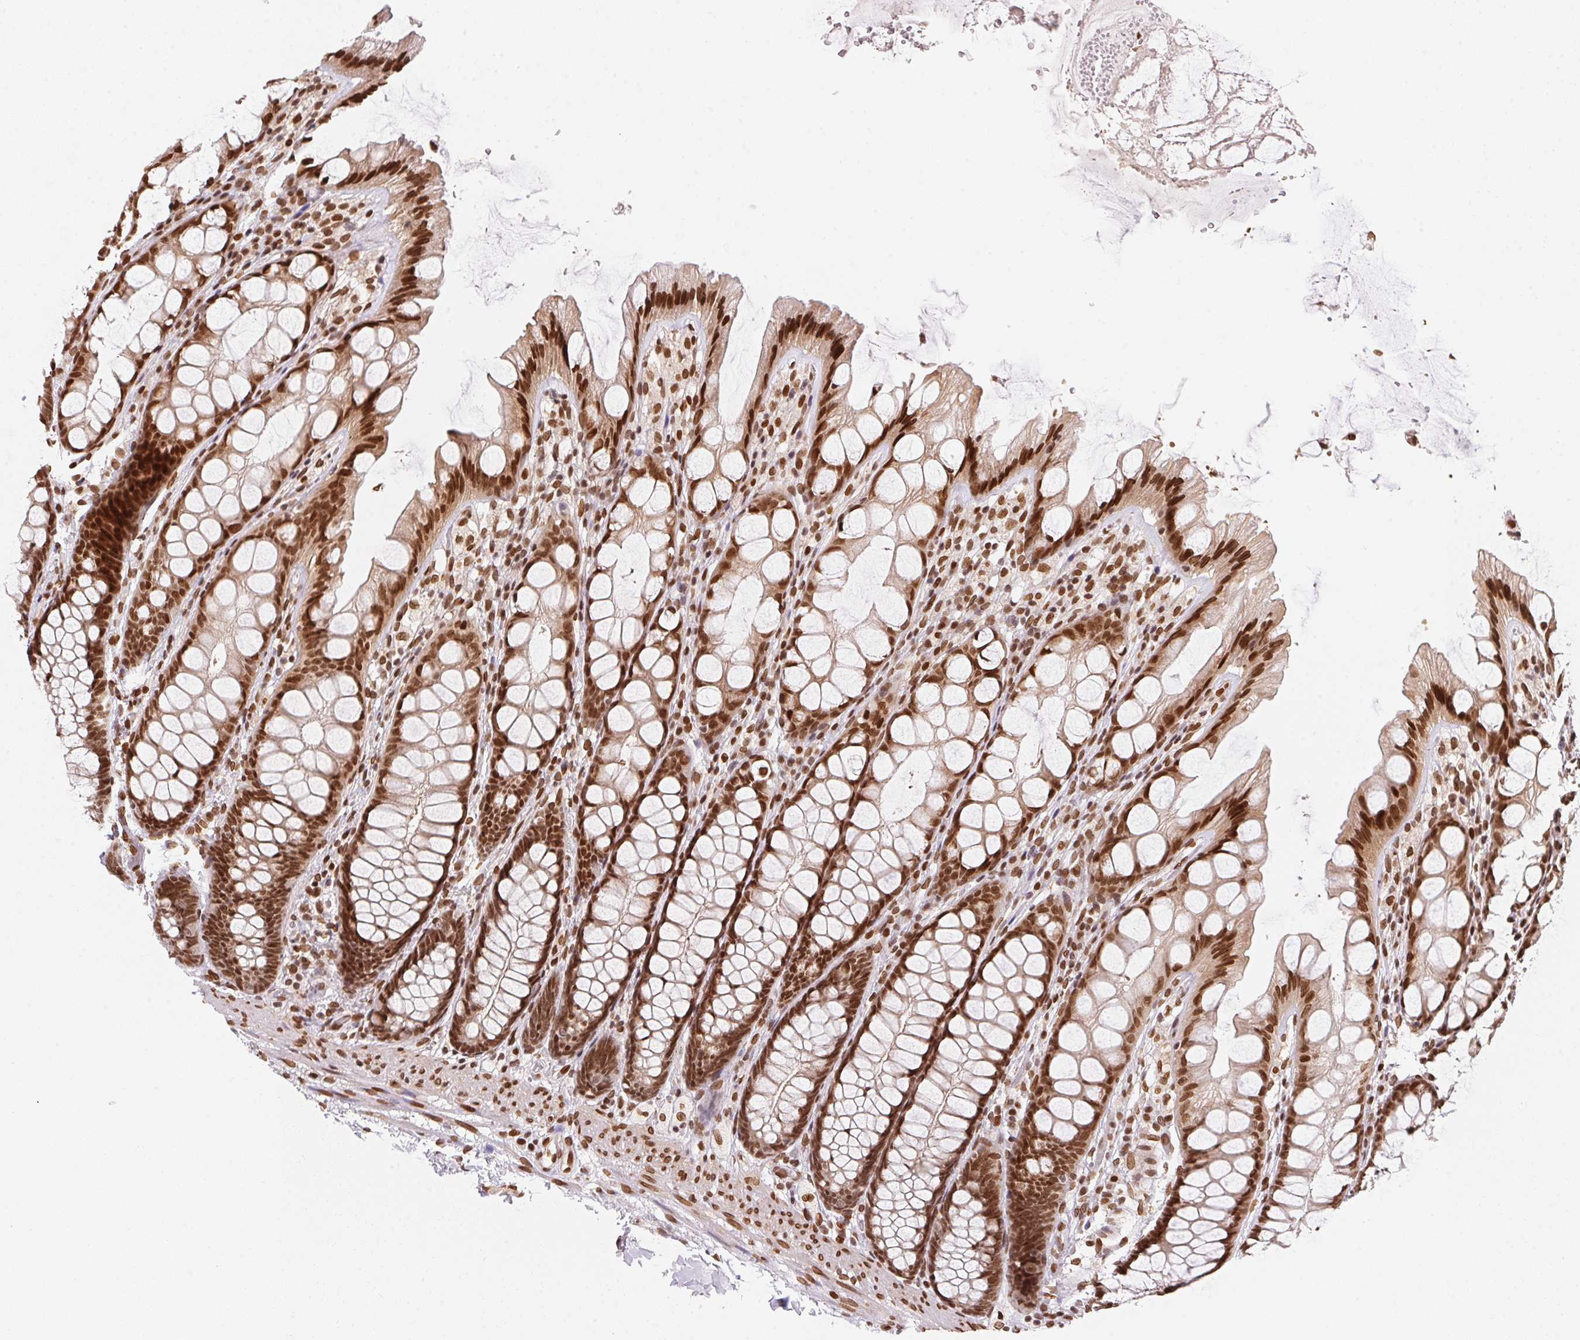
{"staining": {"intensity": "moderate", "quantity": ">75%", "location": "nuclear"}, "tissue": "colon", "cell_type": "Endothelial cells", "image_type": "normal", "snomed": [{"axis": "morphology", "description": "Normal tissue, NOS"}, {"axis": "topography", "description": "Colon"}], "caption": "Brown immunohistochemical staining in normal colon reveals moderate nuclear staining in about >75% of endothelial cells.", "gene": "SAP30BP", "patient": {"sex": "male", "age": 47}}